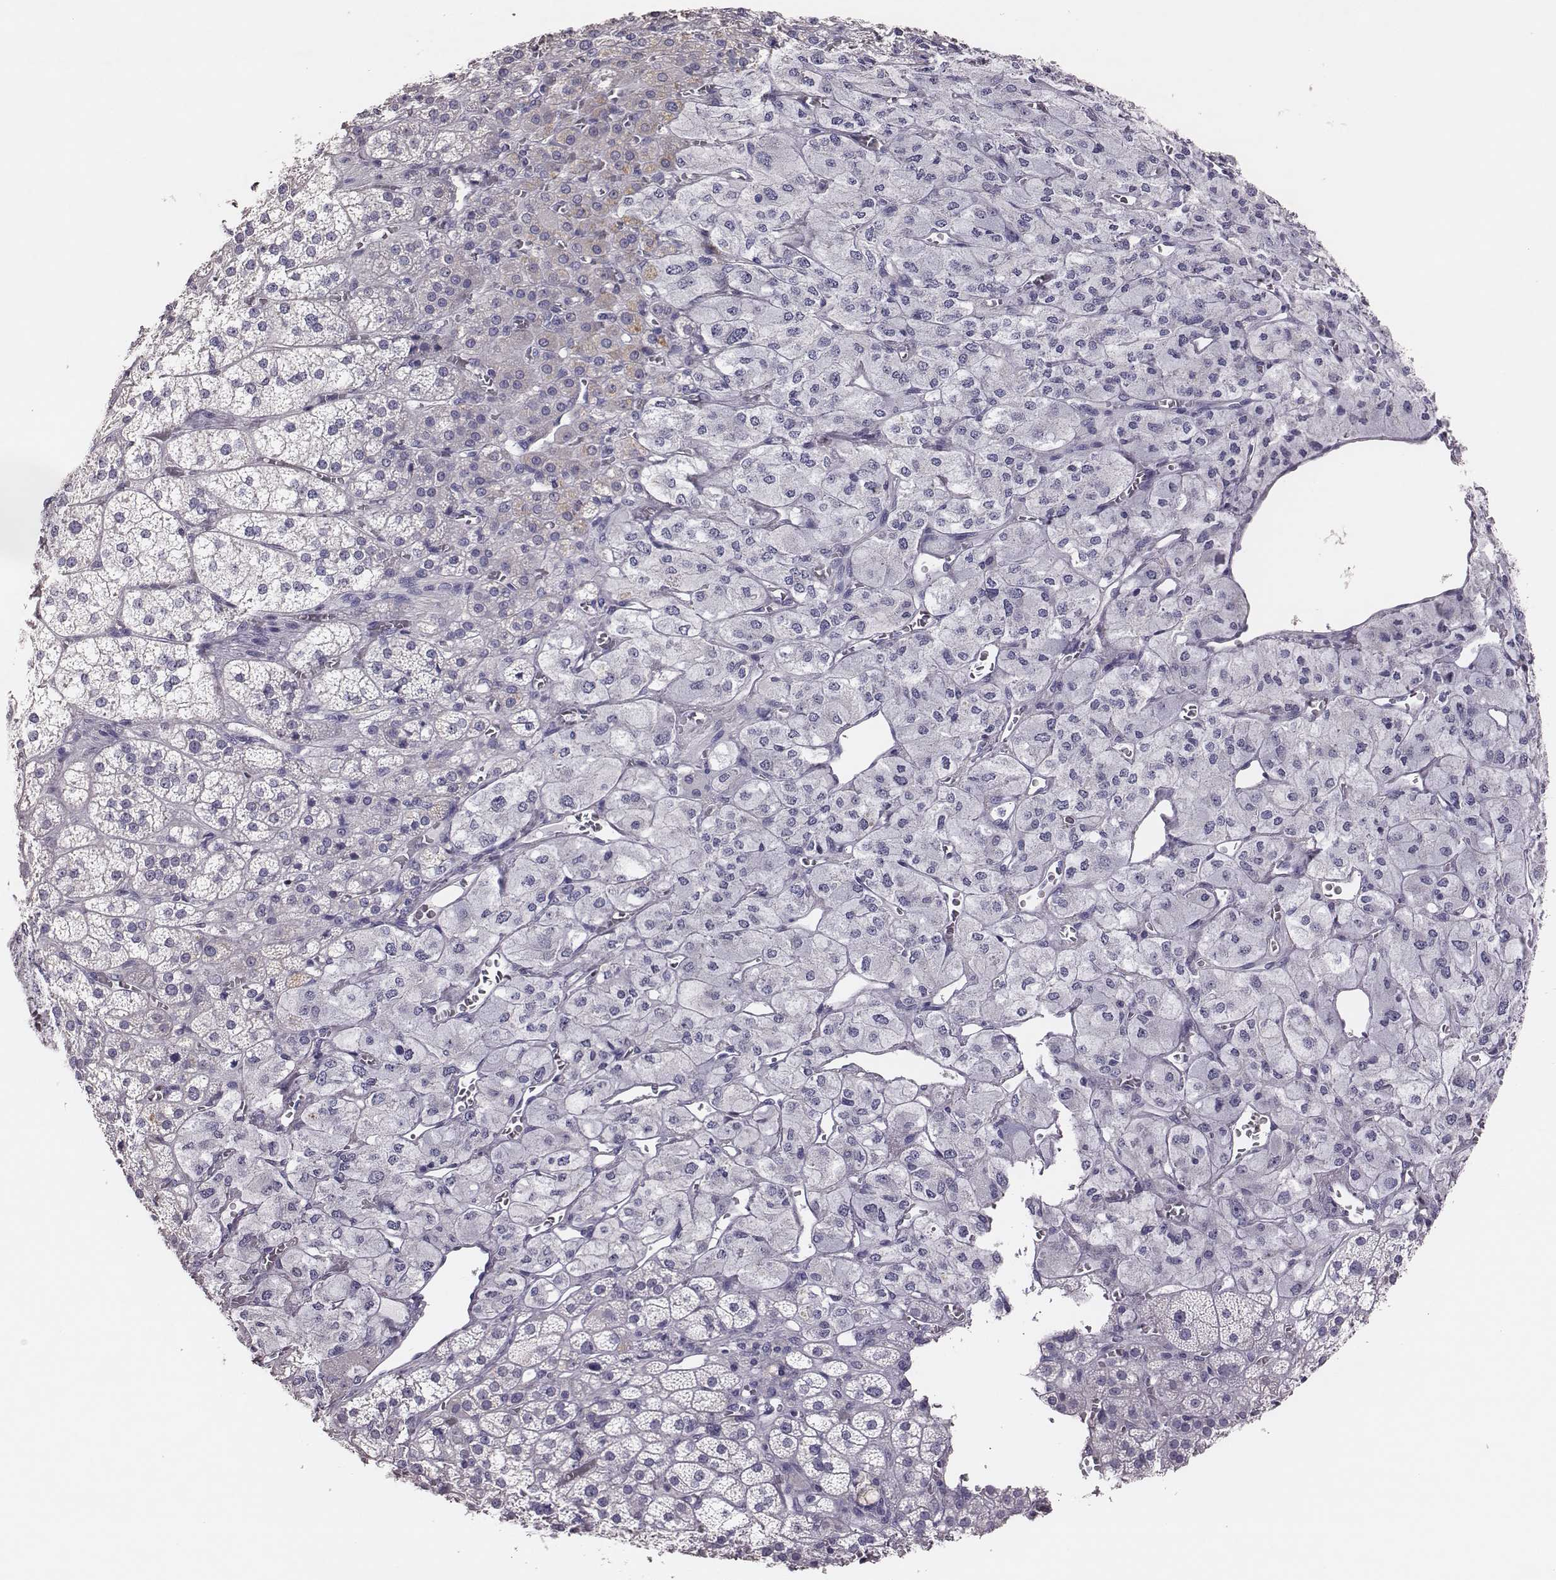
{"staining": {"intensity": "negative", "quantity": "none", "location": "none"}, "tissue": "adrenal gland", "cell_type": "Glandular cells", "image_type": "normal", "snomed": [{"axis": "morphology", "description": "Normal tissue, NOS"}, {"axis": "topography", "description": "Adrenal gland"}], "caption": "The immunohistochemistry histopathology image has no significant positivity in glandular cells of adrenal gland. (DAB IHC with hematoxylin counter stain).", "gene": "P2RY10", "patient": {"sex": "female", "age": 60}}